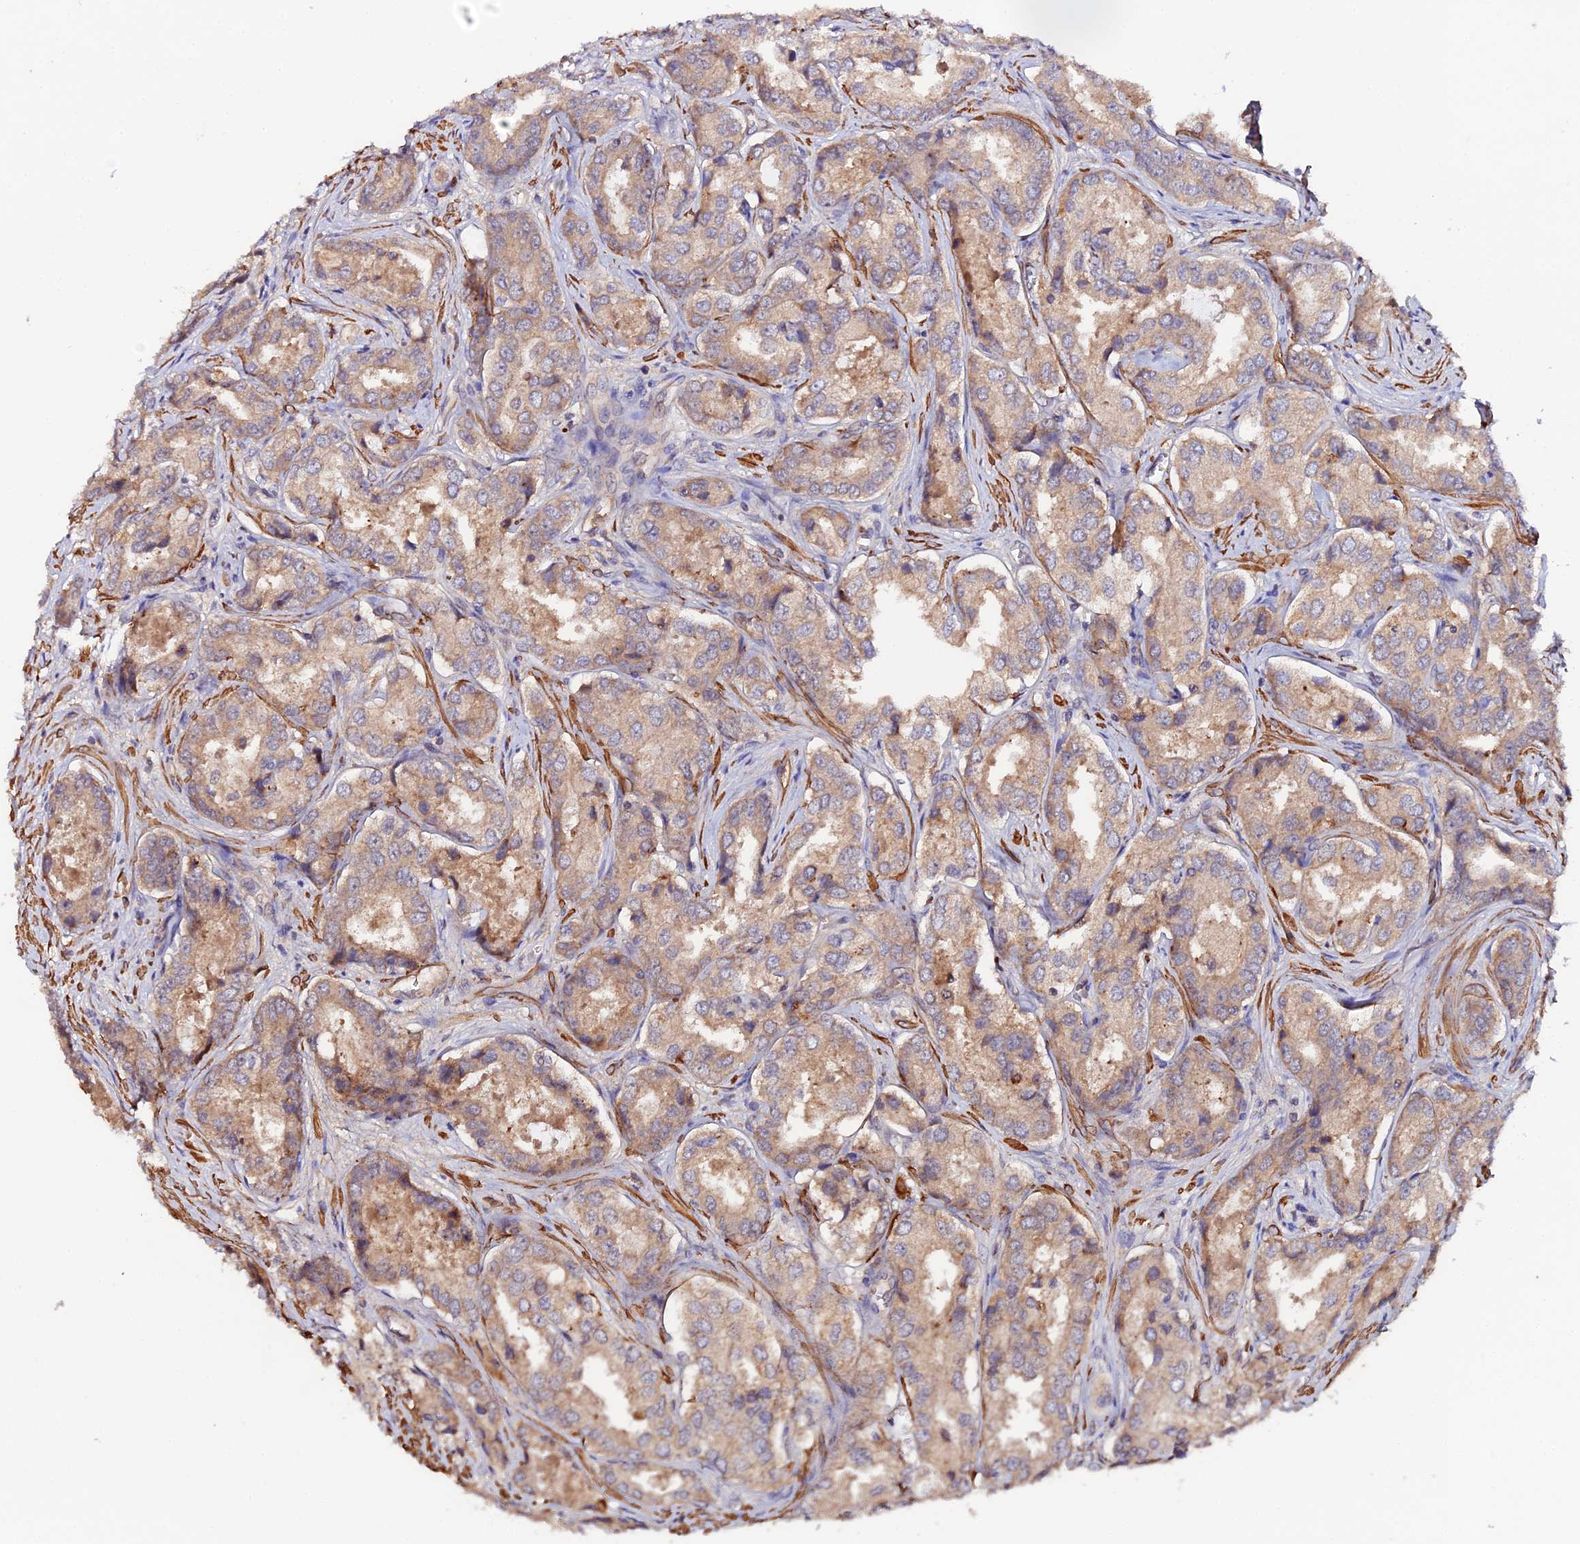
{"staining": {"intensity": "weak", "quantity": ">75%", "location": "cytoplasmic/membranous"}, "tissue": "prostate cancer", "cell_type": "Tumor cells", "image_type": "cancer", "snomed": [{"axis": "morphology", "description": "Adenocarcinoma, Low grade"}, {"axis": "topography", "description": "Prostate"}], "caption": "The histopathology image demonstrates immunohistochemical staining of prostate adenocarcinoma (low-grade). There is weak cytoplasmic/membranous staining is seen in approximately >75% of tumor cells.", "gene": "TRIM26", "patient": {"sex": "male", "age": 68}}